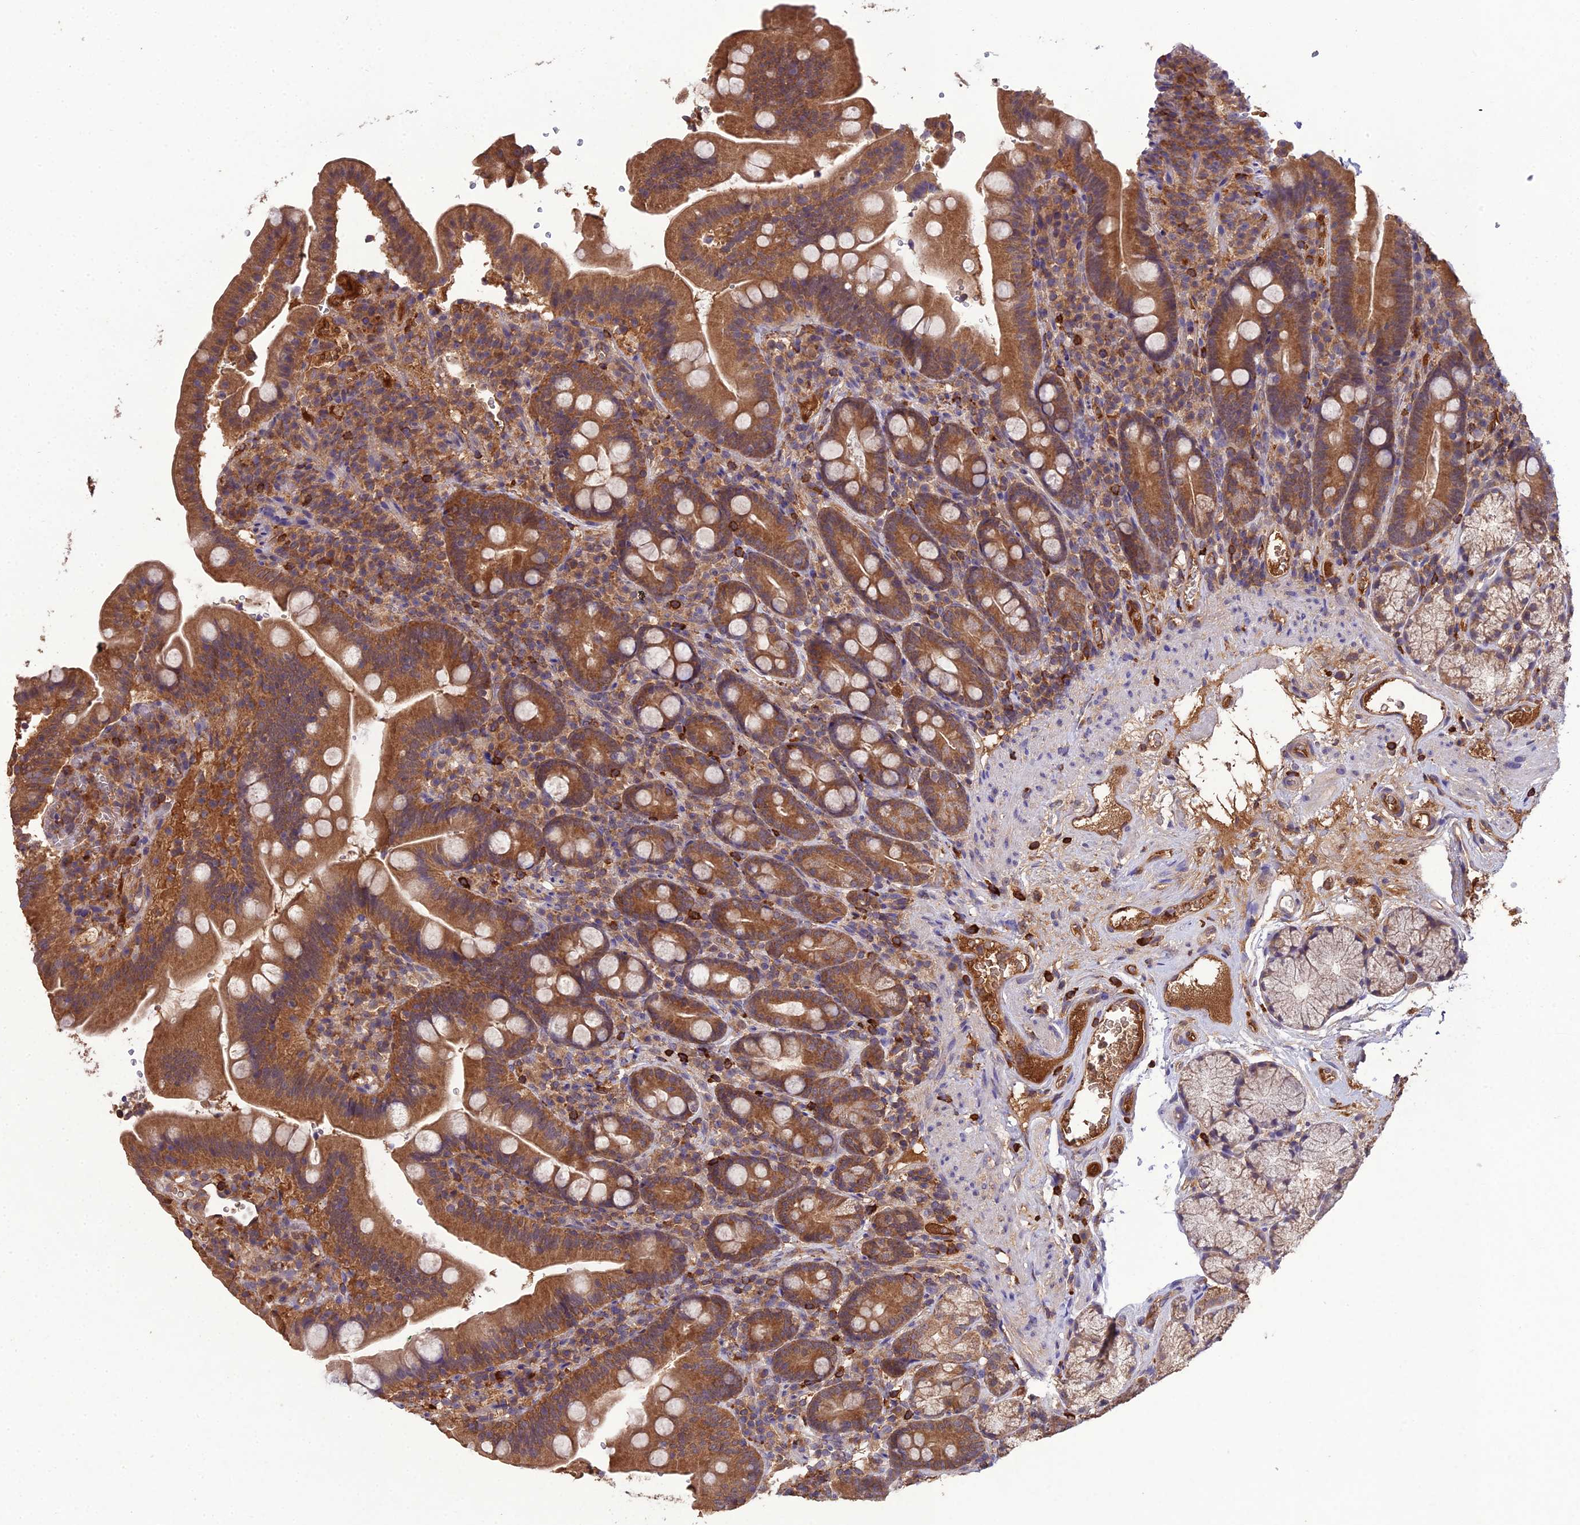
{"staining": {"intensity": "moderate", "quantity": ">75%", "location": "cytoplasmic/membranous"}, "tissue": "duodenum", "cell_type": "Glandular cells", "image_type": "normal", "snomed": [{"axis": "morphology", "description": "Normal tissue, NOS"}, {"axis": "topography", "description": "Duodenum"}], "caption": "Glandular cells exhibit medium levels of moderate cytoplasmic/membranous staining in about >75% of cells in unremarkable duodenum.", "gene": "TMEM258", "patient": {"sex": "female", "age": 67}}